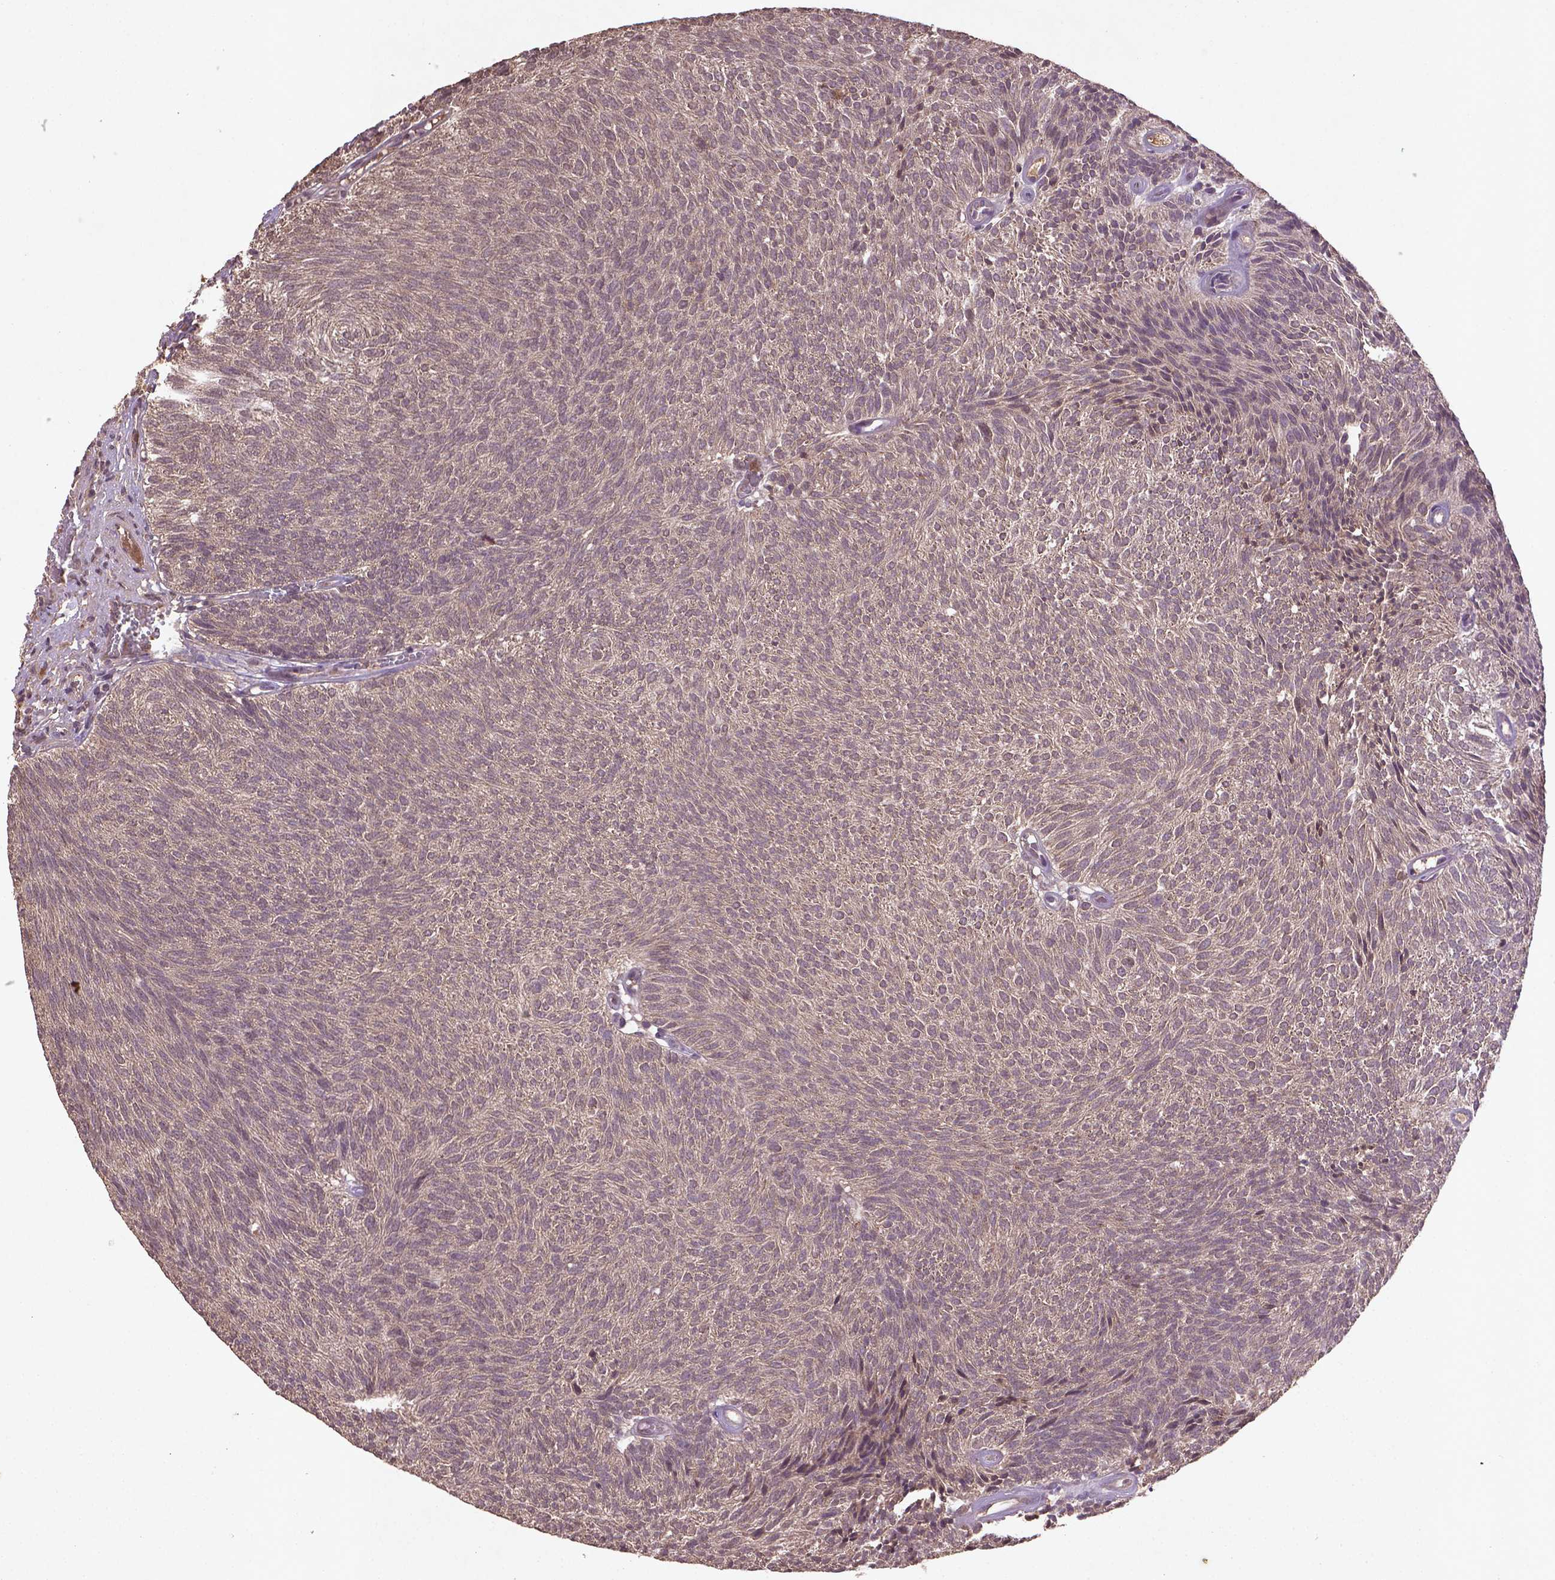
{"staining": {"intensity": "weak", "quantity": "25%-75%", "location": "cytoplasmic/membranous,nuclear"}, "tissue": "urothelial cancer", "cell_type": "Tumor cells", "image_type": "cancer", "snomed": [{"axis": "morphology", "description": "Urothelial carcinoma, Low grade"}, {"axis": "topography", "description": "Urinary bladder"}], "caption": "Urothelial carcinoma (low-grade) stained with DAB (3,3'-diaminobenzidine) immunohistochemistry displays low levels of weak cytoplasmic/membranous and nuclear staining in approximately 25%-75% of tumor cells. (brown staining indicates protein expression, while blue staining denotes nuclei).", "gene": "NIPAL2", "patient": {"sex": "male", "age": 77}}